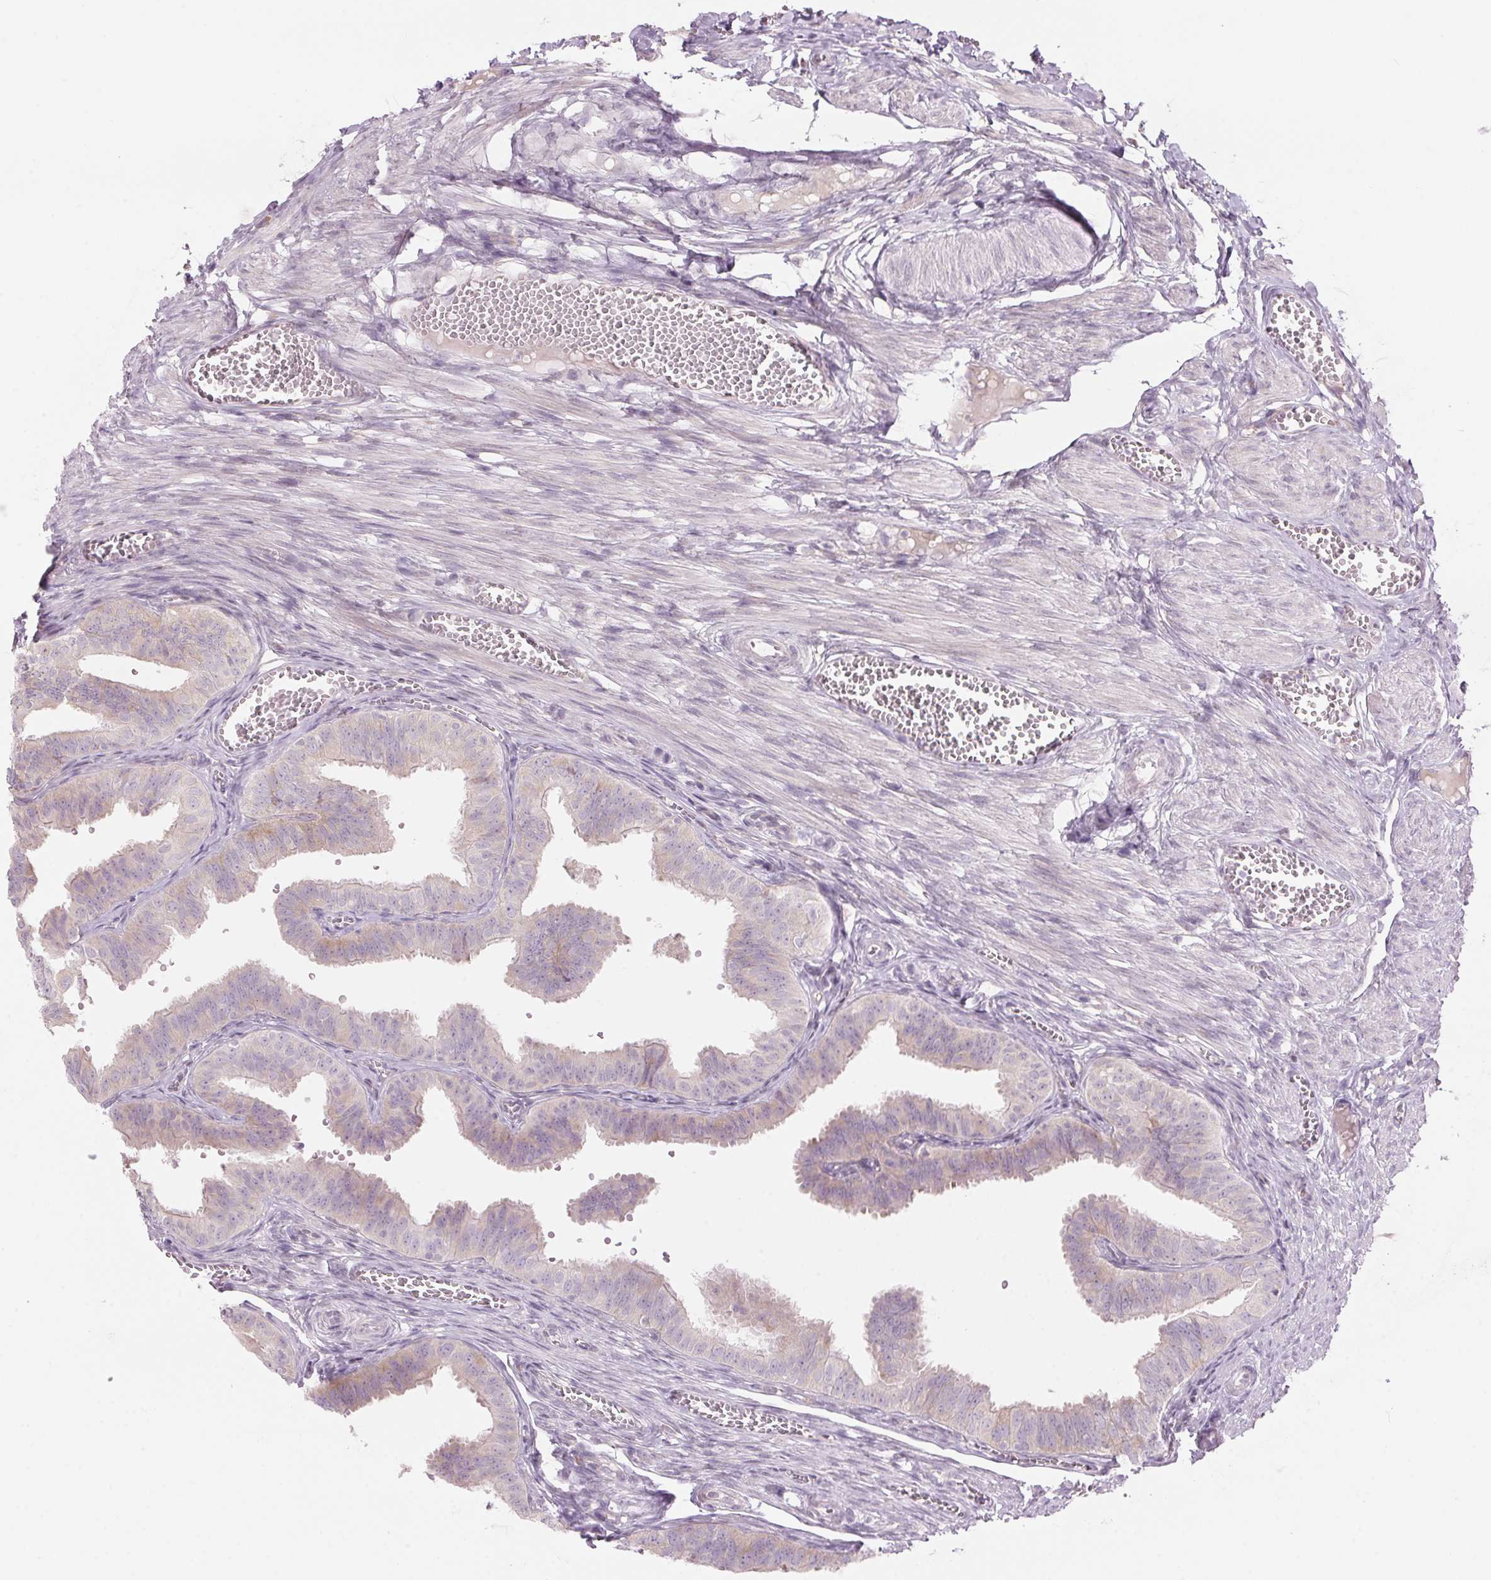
{"staining": {"intensity": "weak", "quantity": "25%-75%", "location": "cytoplasmic/membranous"}, "tissue": "fallopian tube", "cell_type": "Glandular cells", "image_type": "normal", "snomed": [{"axis": "morphology", "description": "Normal tissue, NOS"}, {"axis": "topography", "description": "Fallopian tube"}], "caption": "Fallopian tube stained with immunohistochemistry reveals weak cytoplasmic/membranous staining in approximately 25%-75% of glandular cells. (DAB (3,3'-diaminobenzidine) = brown stain, brightfield microscopy at high magnification).", "gene": "GNMT", "patient": {"sex": "female", "age": 25}}